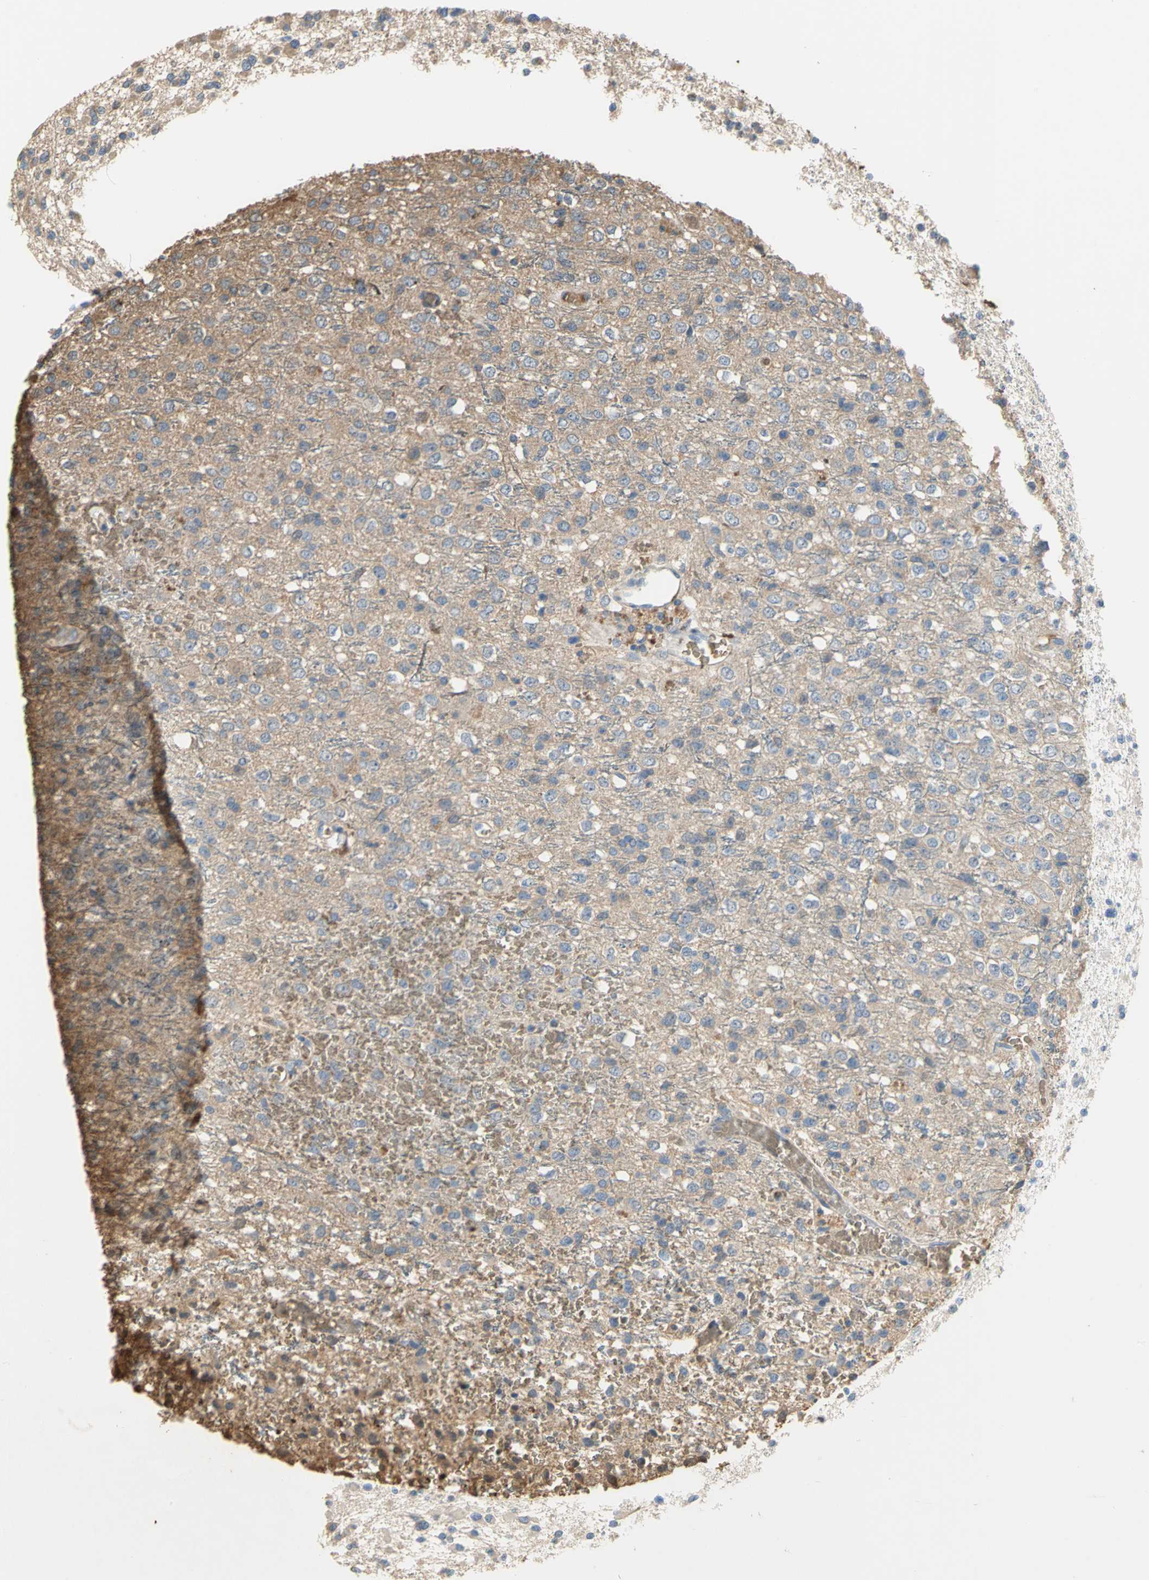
{"staining": {"intensity": "moderate", "quantity": ">75%", "location": "cytoplasmic/membranous"}, "tissue": "glioma", "cell_type": "Tumor cells", "image_type": "cancer", "snomed": [{"axis": "morphology", "description": "Glioma, malignant, High grade"}, {"axis": "topography", "description": "pancreas cauda"}], "caption": "Protein staining by immunohistochemistry demonstrates moderate cytoplasmic/membranous staining in approximately >75% of tumor cells in glioma. Nuclei are stained in blue.", "gene": "TREM1", "patient": {"sex": "male", "age": 60}}